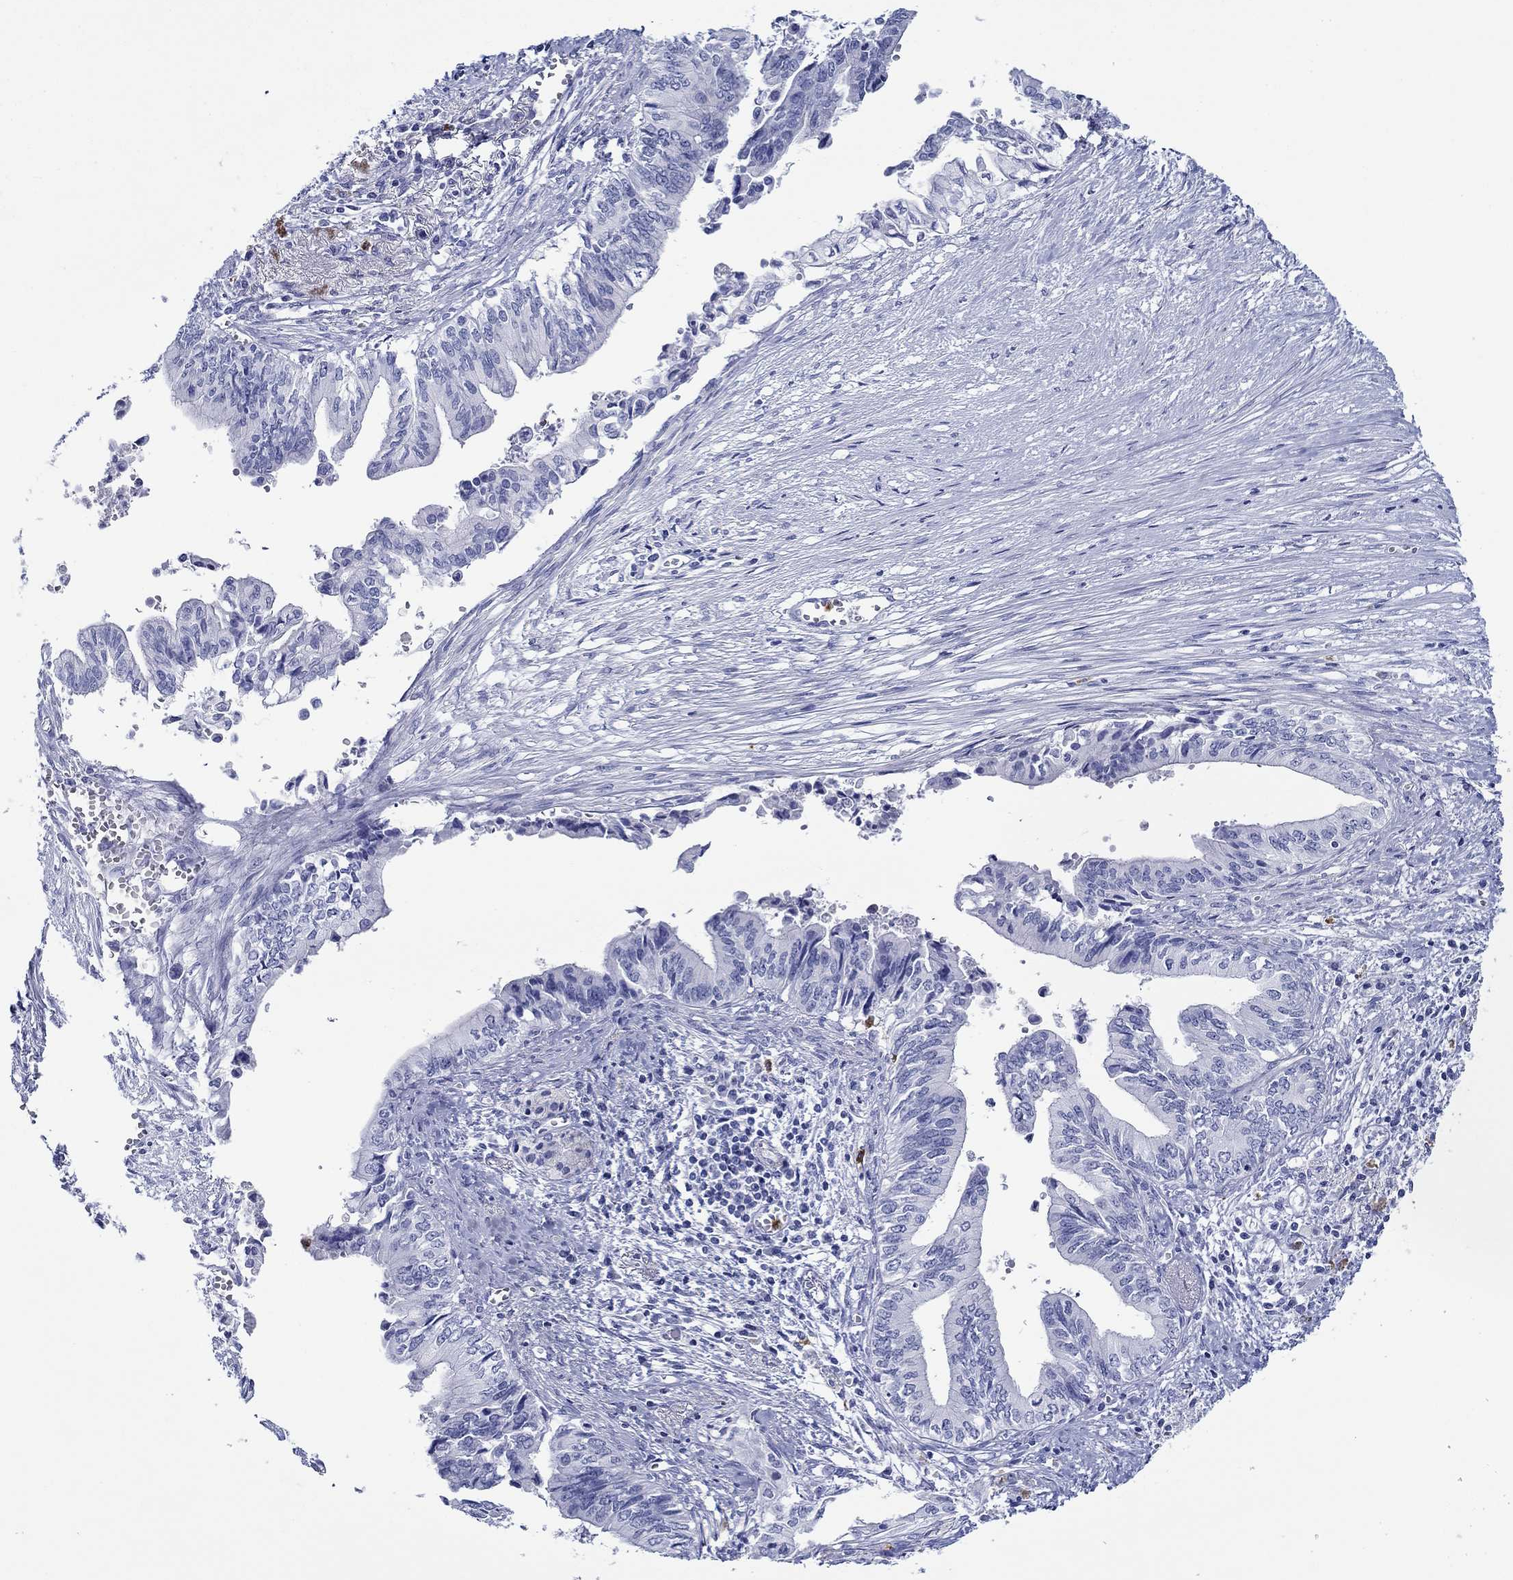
{"staining": {"intensity": "negative", "quantity": "none", "location": "none"}, "tissue": "pancreatic cancer", "cell_type": "Tumor cells", "image_type": "cancer", "snomed": [{"axis": "morphology", "description": "Adenocarcinoma, NOS"}, {"axis": "topography", "description": "Pancreas"}], "caption": "Pancreatic cancer was stained to show a protein in brown. There is no significant positivity in tumor cells.", "gene": "EPX", "patient": {"sex": "female", "age": 61}}